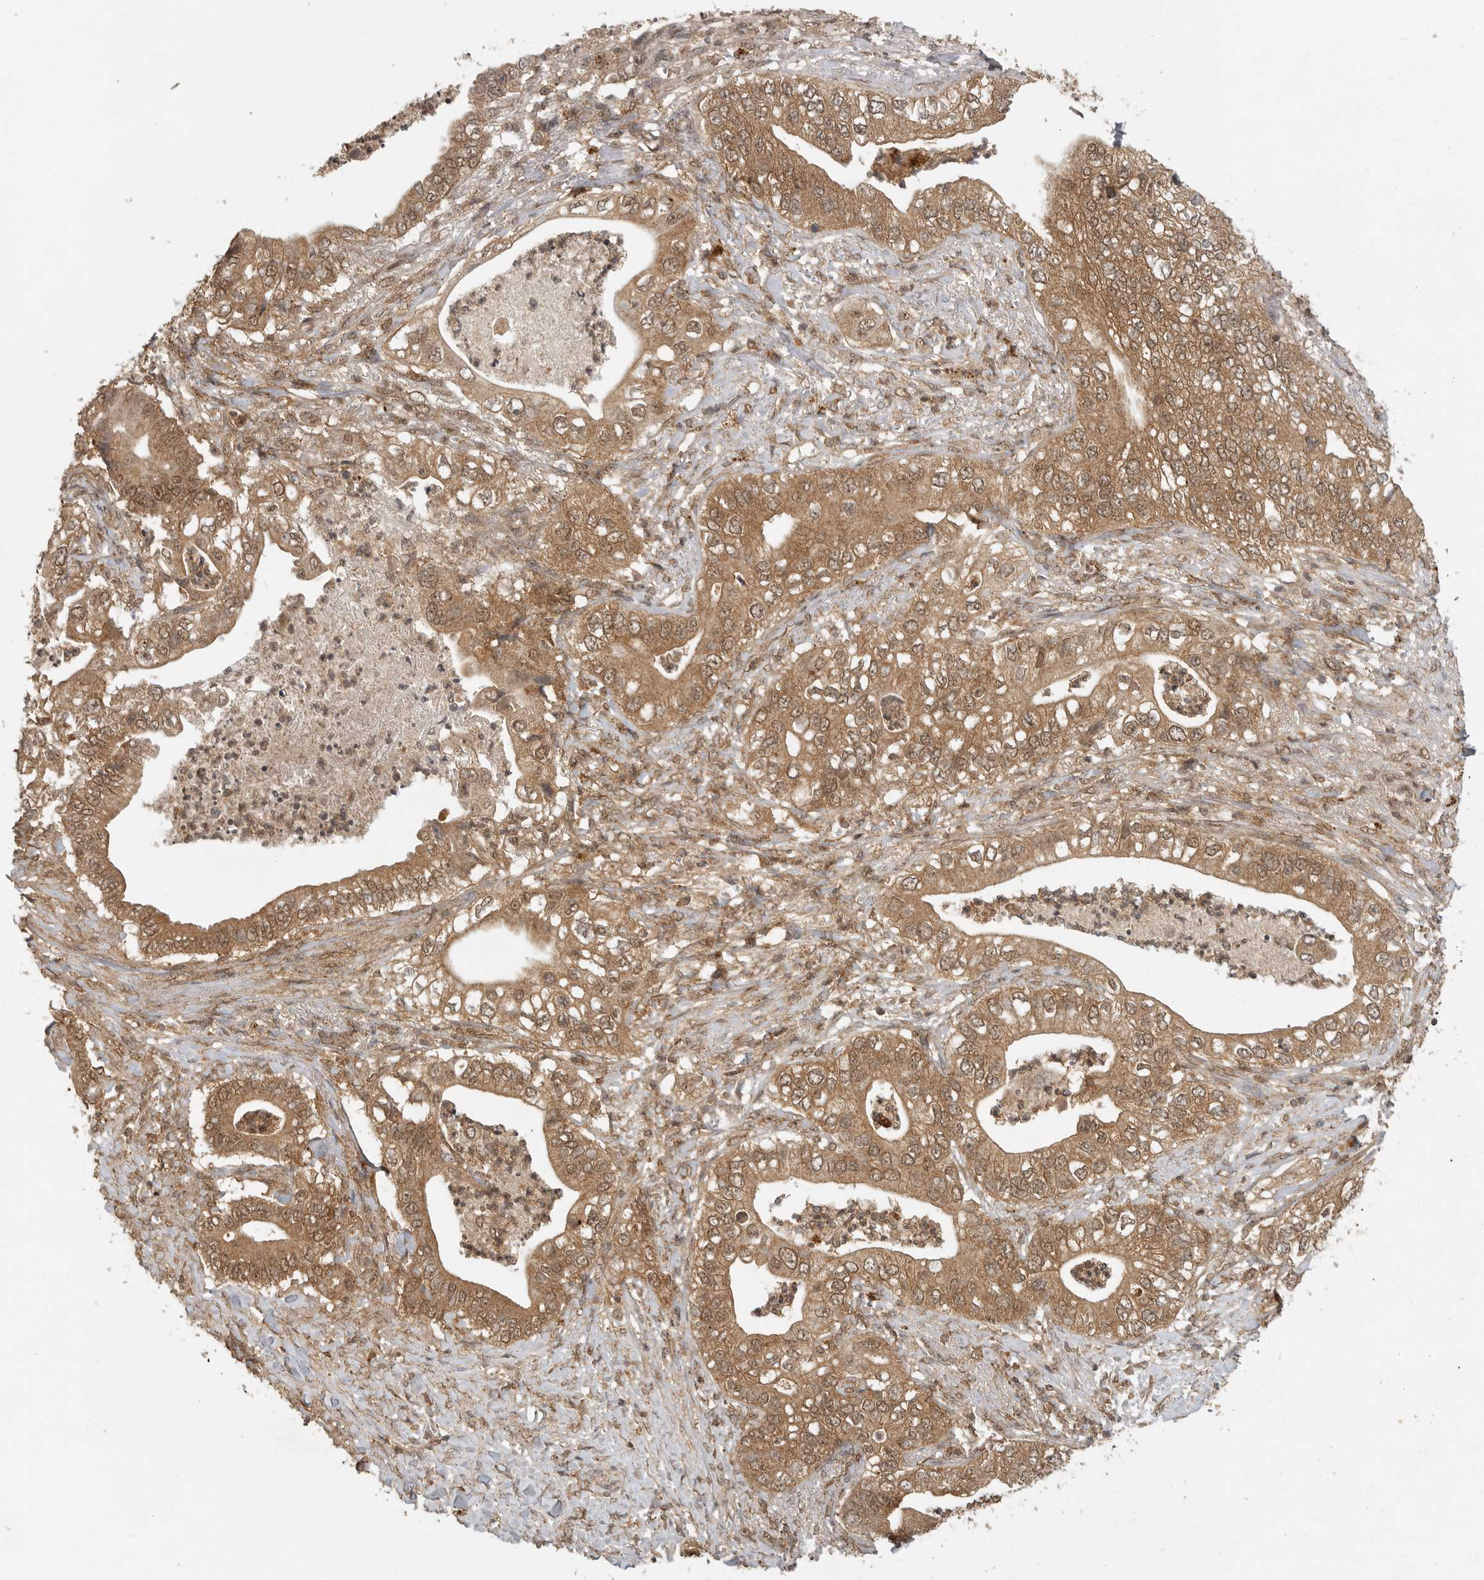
{"staining": {"intensity": "moderate", "quantity": ">75%", "location": "cytoplasmic/membranous,nuclear"}, "tissue": "pancreatic cancer", "cell_type": "Tumor cells", "image_type": "cancer", "snomed": [{"axis": "morphology", "description": "Adenocarcinoma, NOS"}, {"axis": "topography", "description": "Pancreas"}], "caption": "IHC staining of pancreatic adenocarcinoma, which exhibits medium levels of moderate cytoplasmic/membranous and nuclear staining in approximately >75% of tumor cells indicating moderate cytoplasmic/membranous and nuclear protein expression. The staining was performed using DAB (brown) for protein detection and nuclei were counterstained in hematoxylin (blue).", "gene": "ICOSLG", "patient": {"sex": "female", "age": 78}}